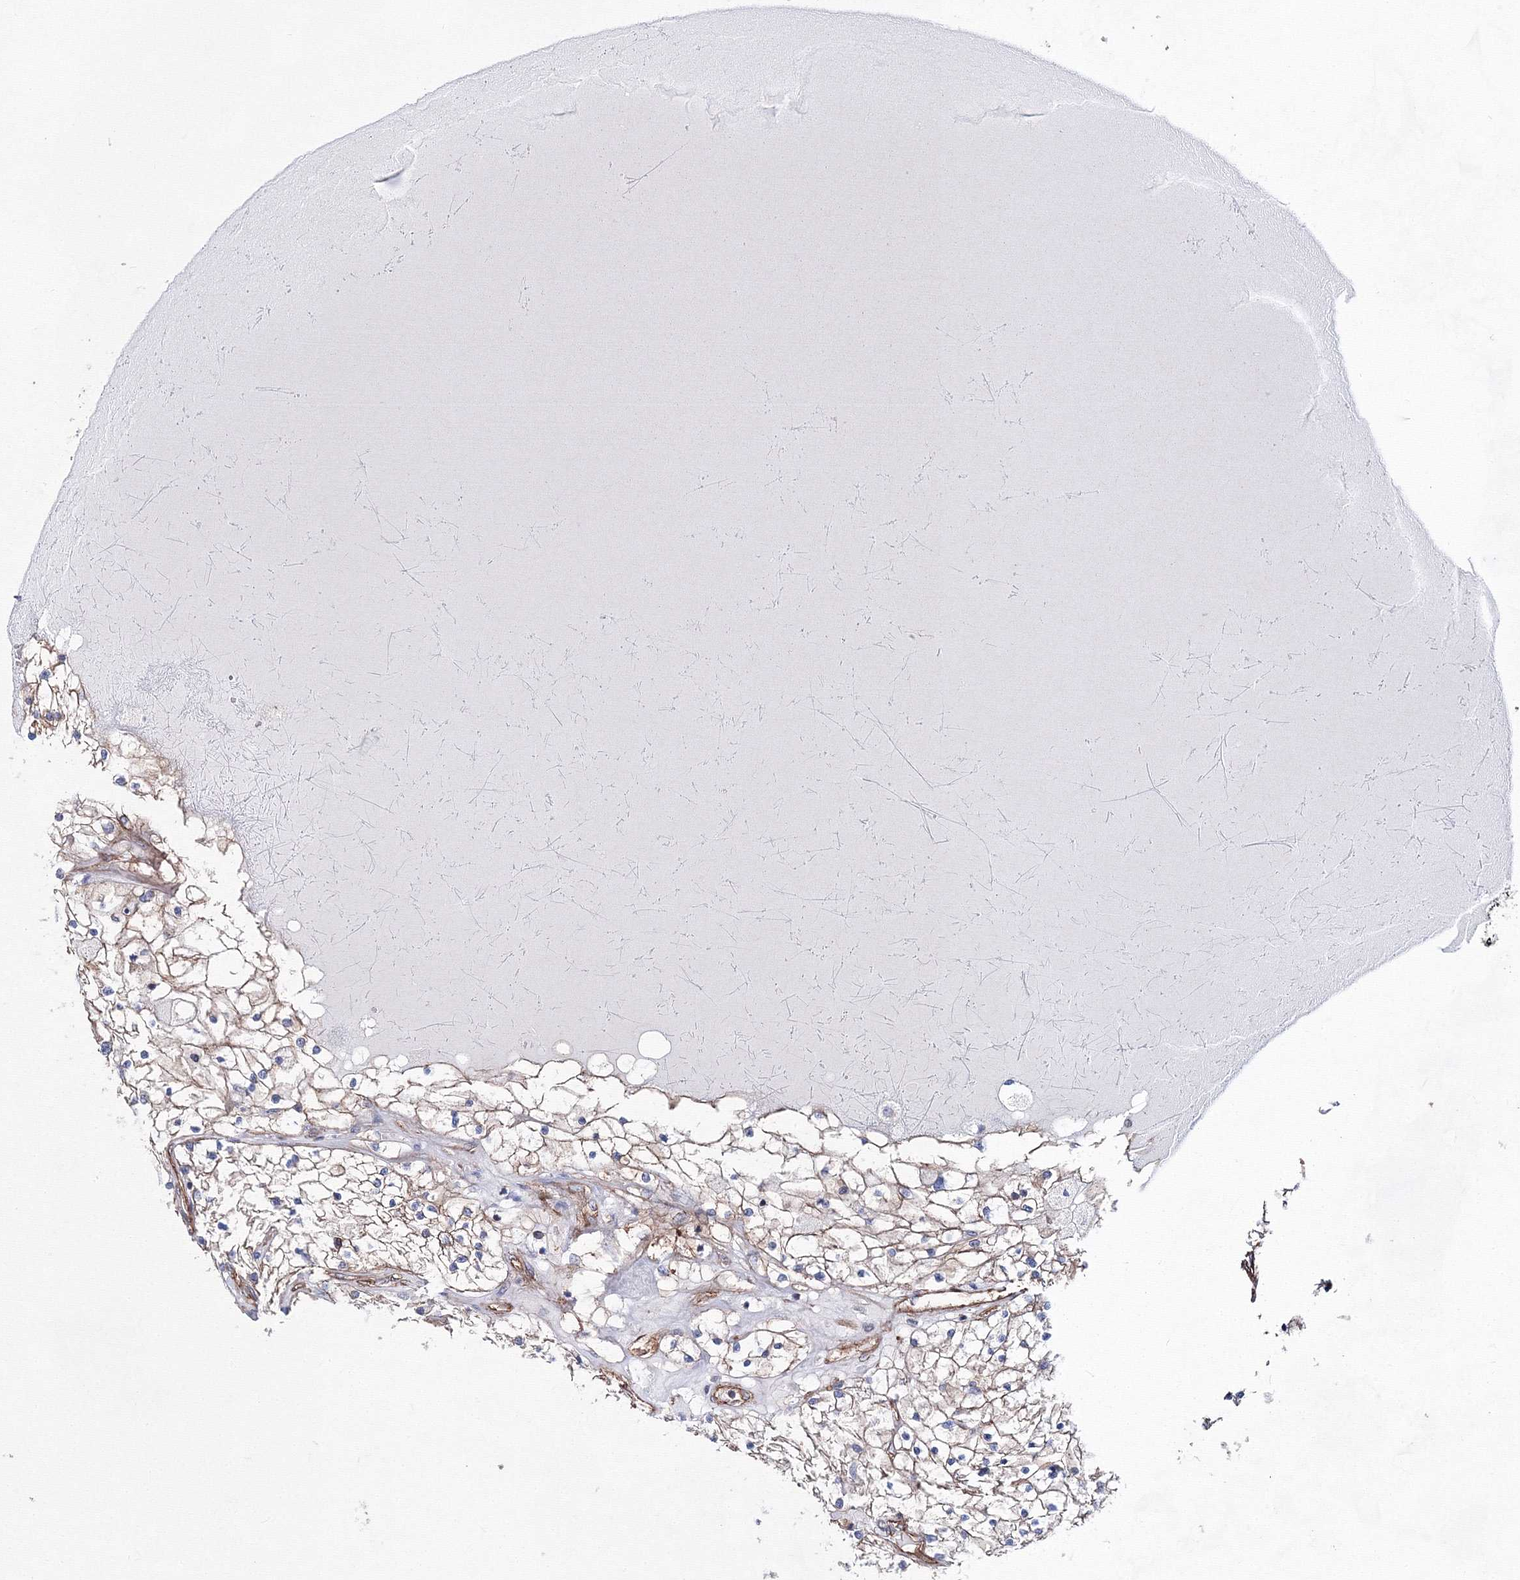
{"staining": {"intensity": "weak", "quantity": "<25%", "location": "cytoplasmic/membranous"}, "tissue": "renal cancer", "cell_type": "Tumor cells", "image_type": "cancer", "snomed": [{"axis": "morphology", "description": "Normal tissue, NOS"}, {"axis": "morphology", "description": "Adenocarcinoma, NOS"}, {"axis": "topography", "description": "Kidney"}], "caption": "Immunohistochemistry (IHC) histopathology image of neoplastic tissue: renal adenocarcinoma stained with DAB (3,3'-diaminobenzidine) reveals no significant protein staining in tumor cells.", "gene": "ANKRD37", "patient": {"sex": "male", "age": 68}}